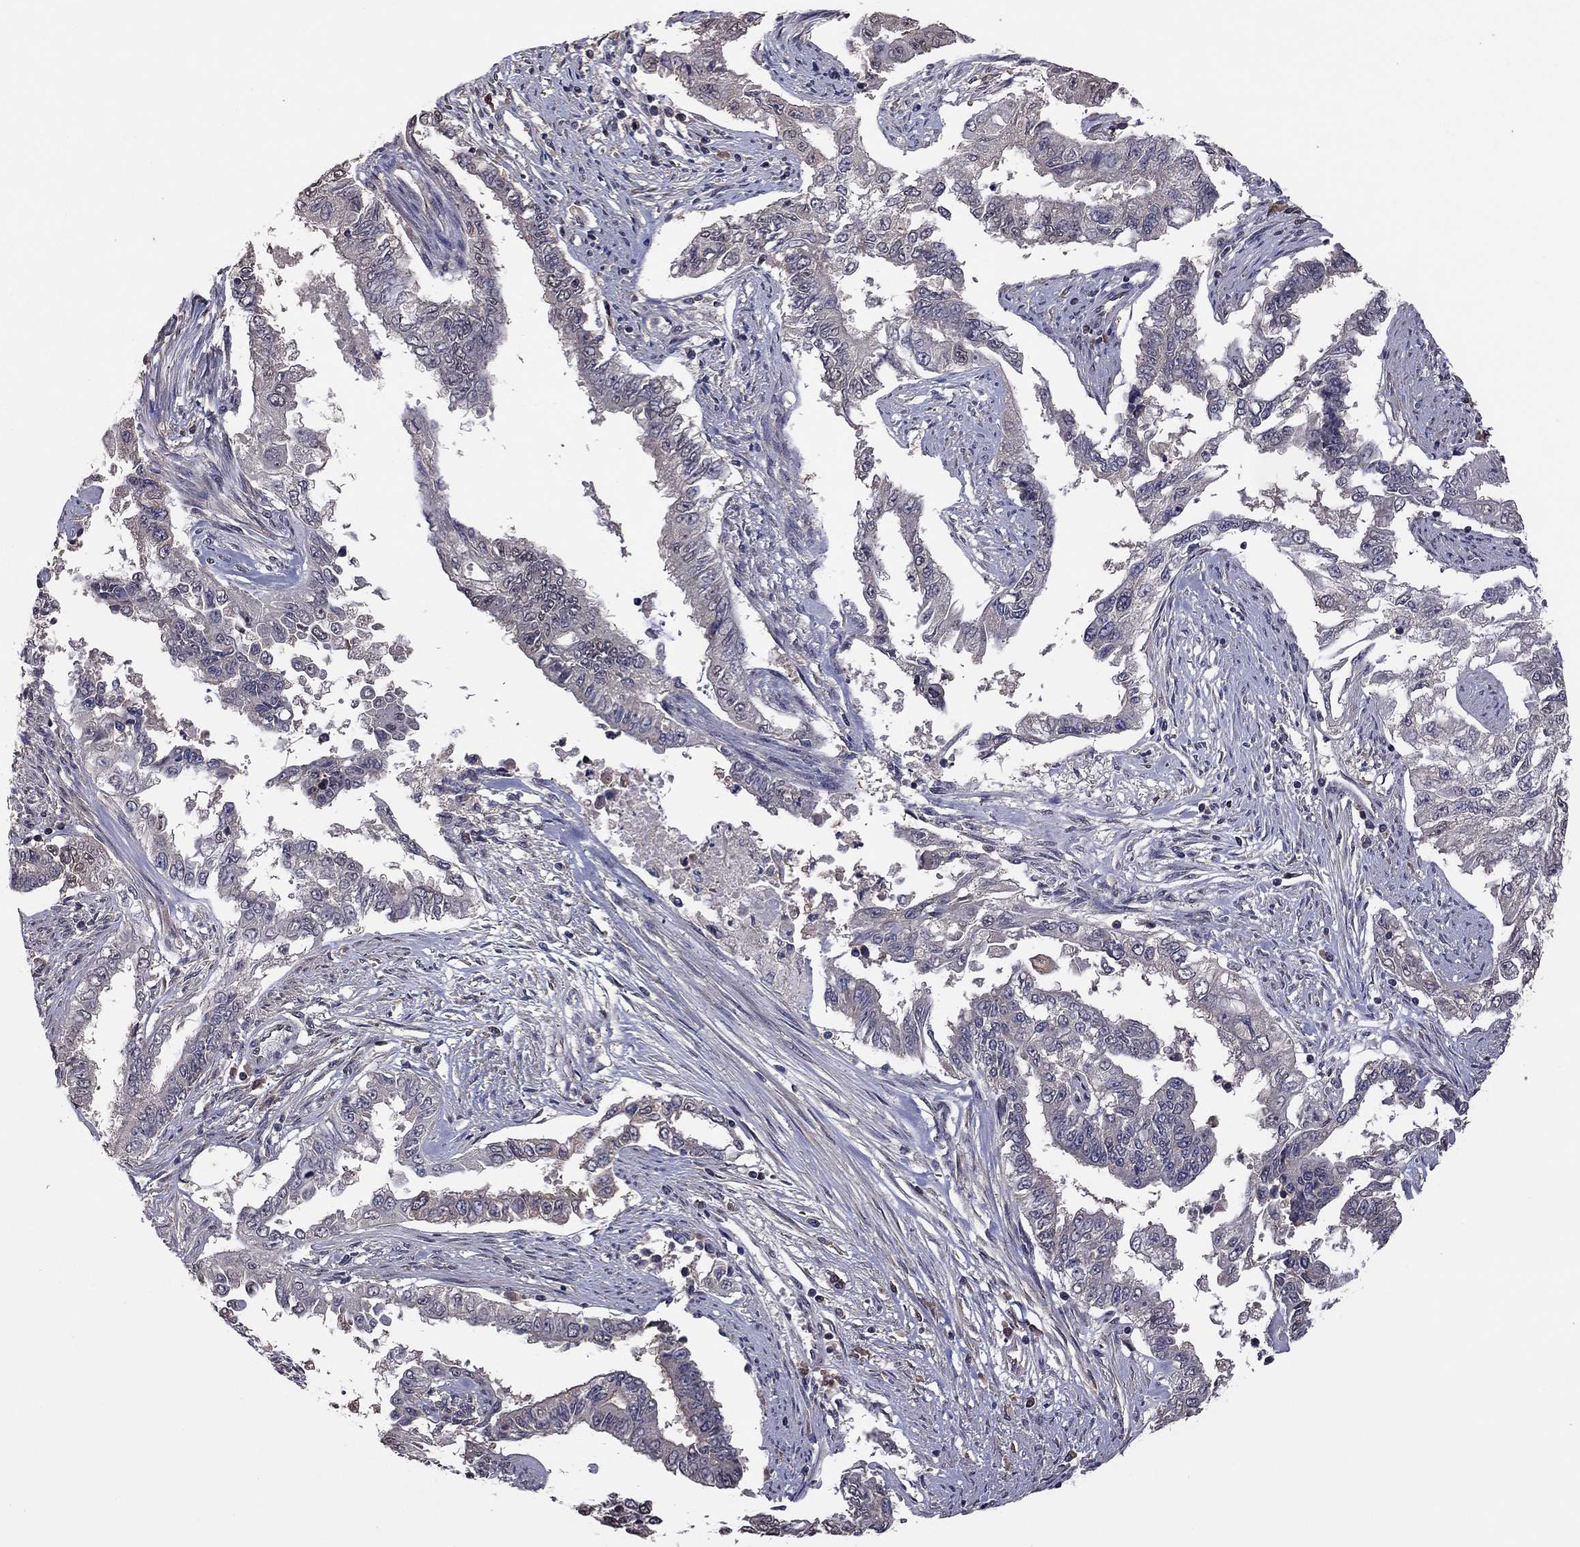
{"staining": {"intensity": "negative", "quantity": "none", "location": "none"}, "tissue": "endometrial cancer", "cell_type": "Tumor cells", "image_type": "cancer", "snomed": [{"axis": "morphology", "description": "Adenocarcinoma, NOS"}, {"axis": "topography", "description": "Uterus"}], "caption": "Endometrial cancer was stained to show a protein in brown. There is no significant positivity in tumor cells. (Brightfield microscopy of DAB (3,3'-diaminobenzidine) IHC at high magnification).", "gene": "TSNARE1", "patient": {"sex": "female", "age": 59}}